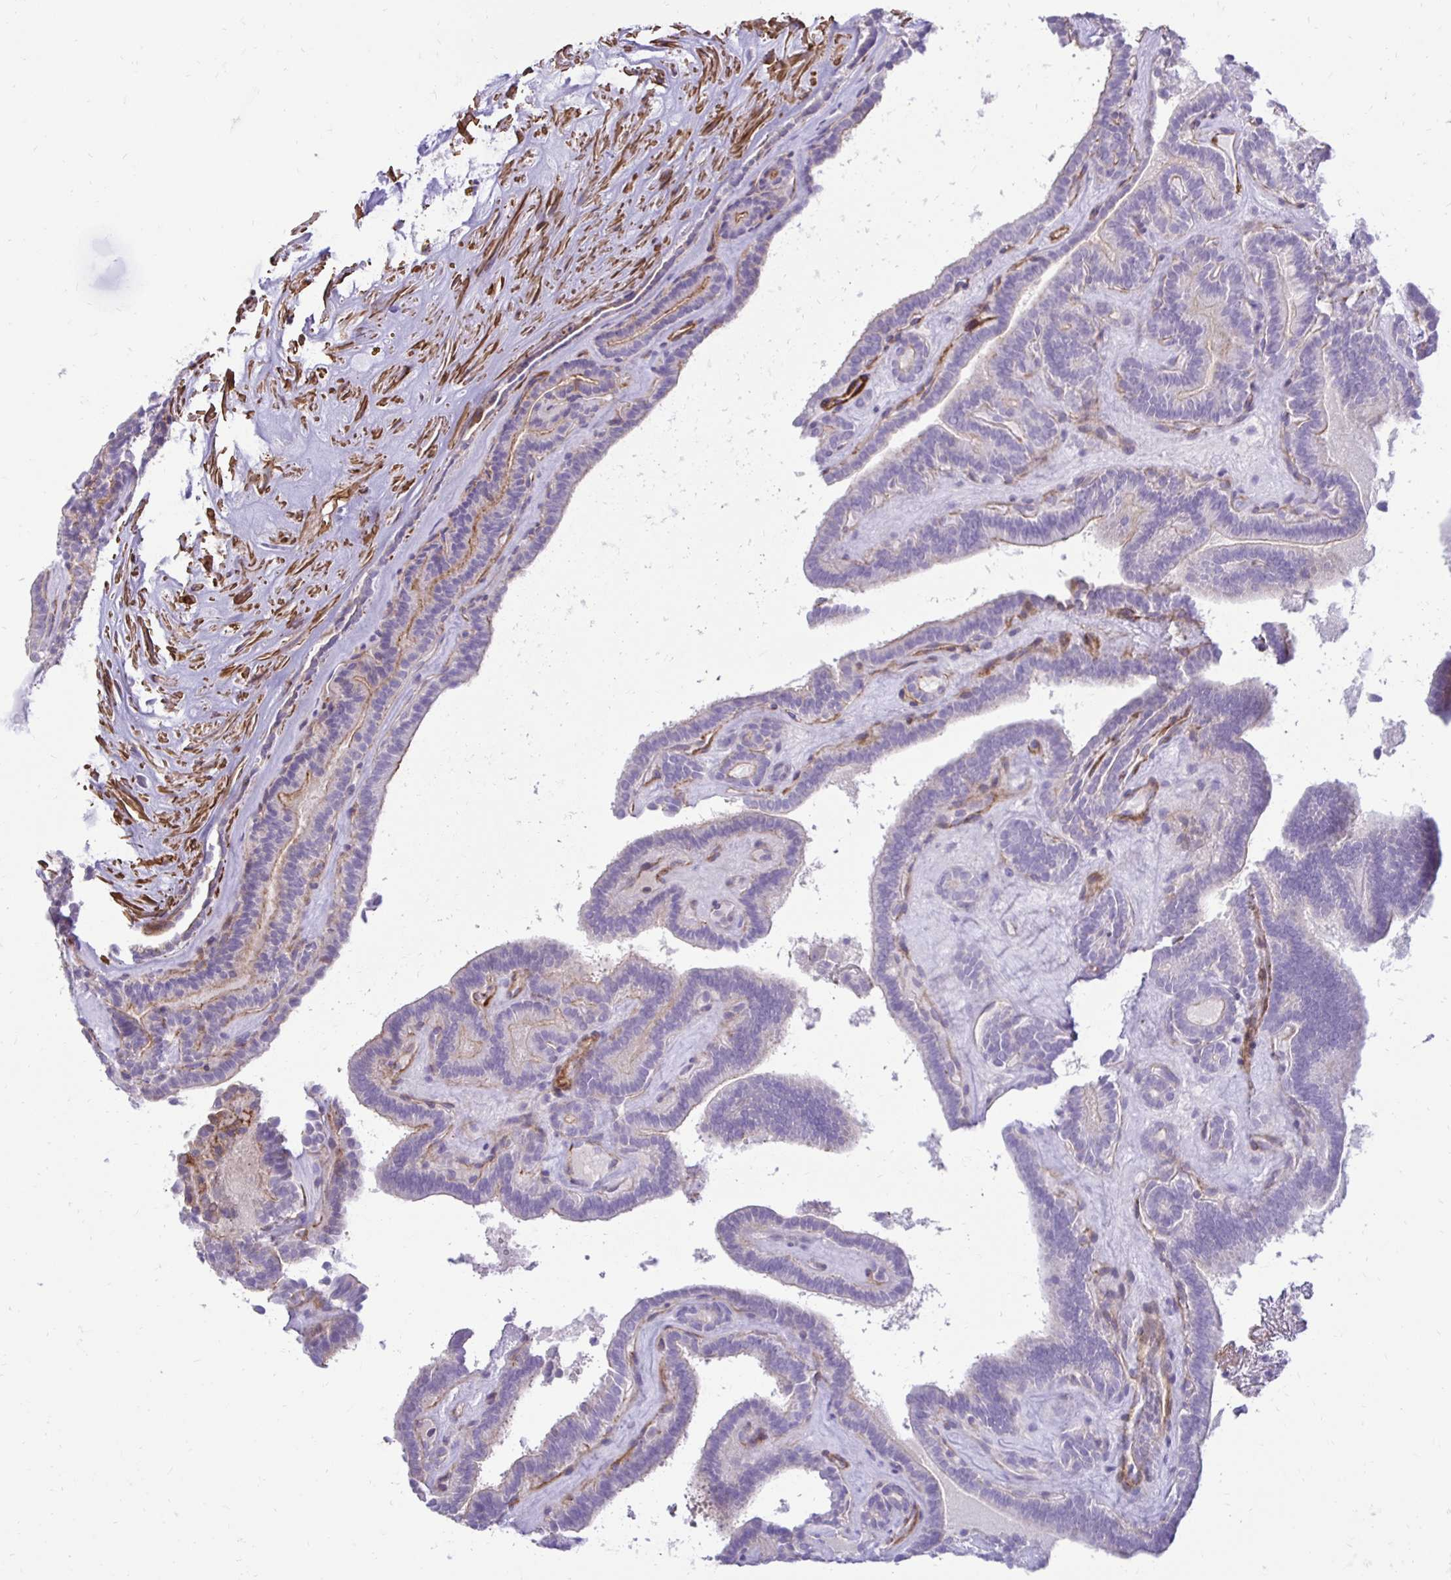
{"staining": {"intensity": "negative", "quantity": "none", "location": "none"}, "tissue": "thyroid cancer", "cell_type": "Tumor cells", "image_type": "cancer", "snomed": [{"axis": "morphology", "description": "Papillary adenocarcinoma, NOS"}, {"axis": "topography", "description": "Thyroid gland"}], "caption": "Thyroid papillary adenocarcinoma was stained to show a protein in brown. There is no significant positivity in tumor cells.", "gene": "CTPS1", "patient": {"sex": "female", "age": 21}}